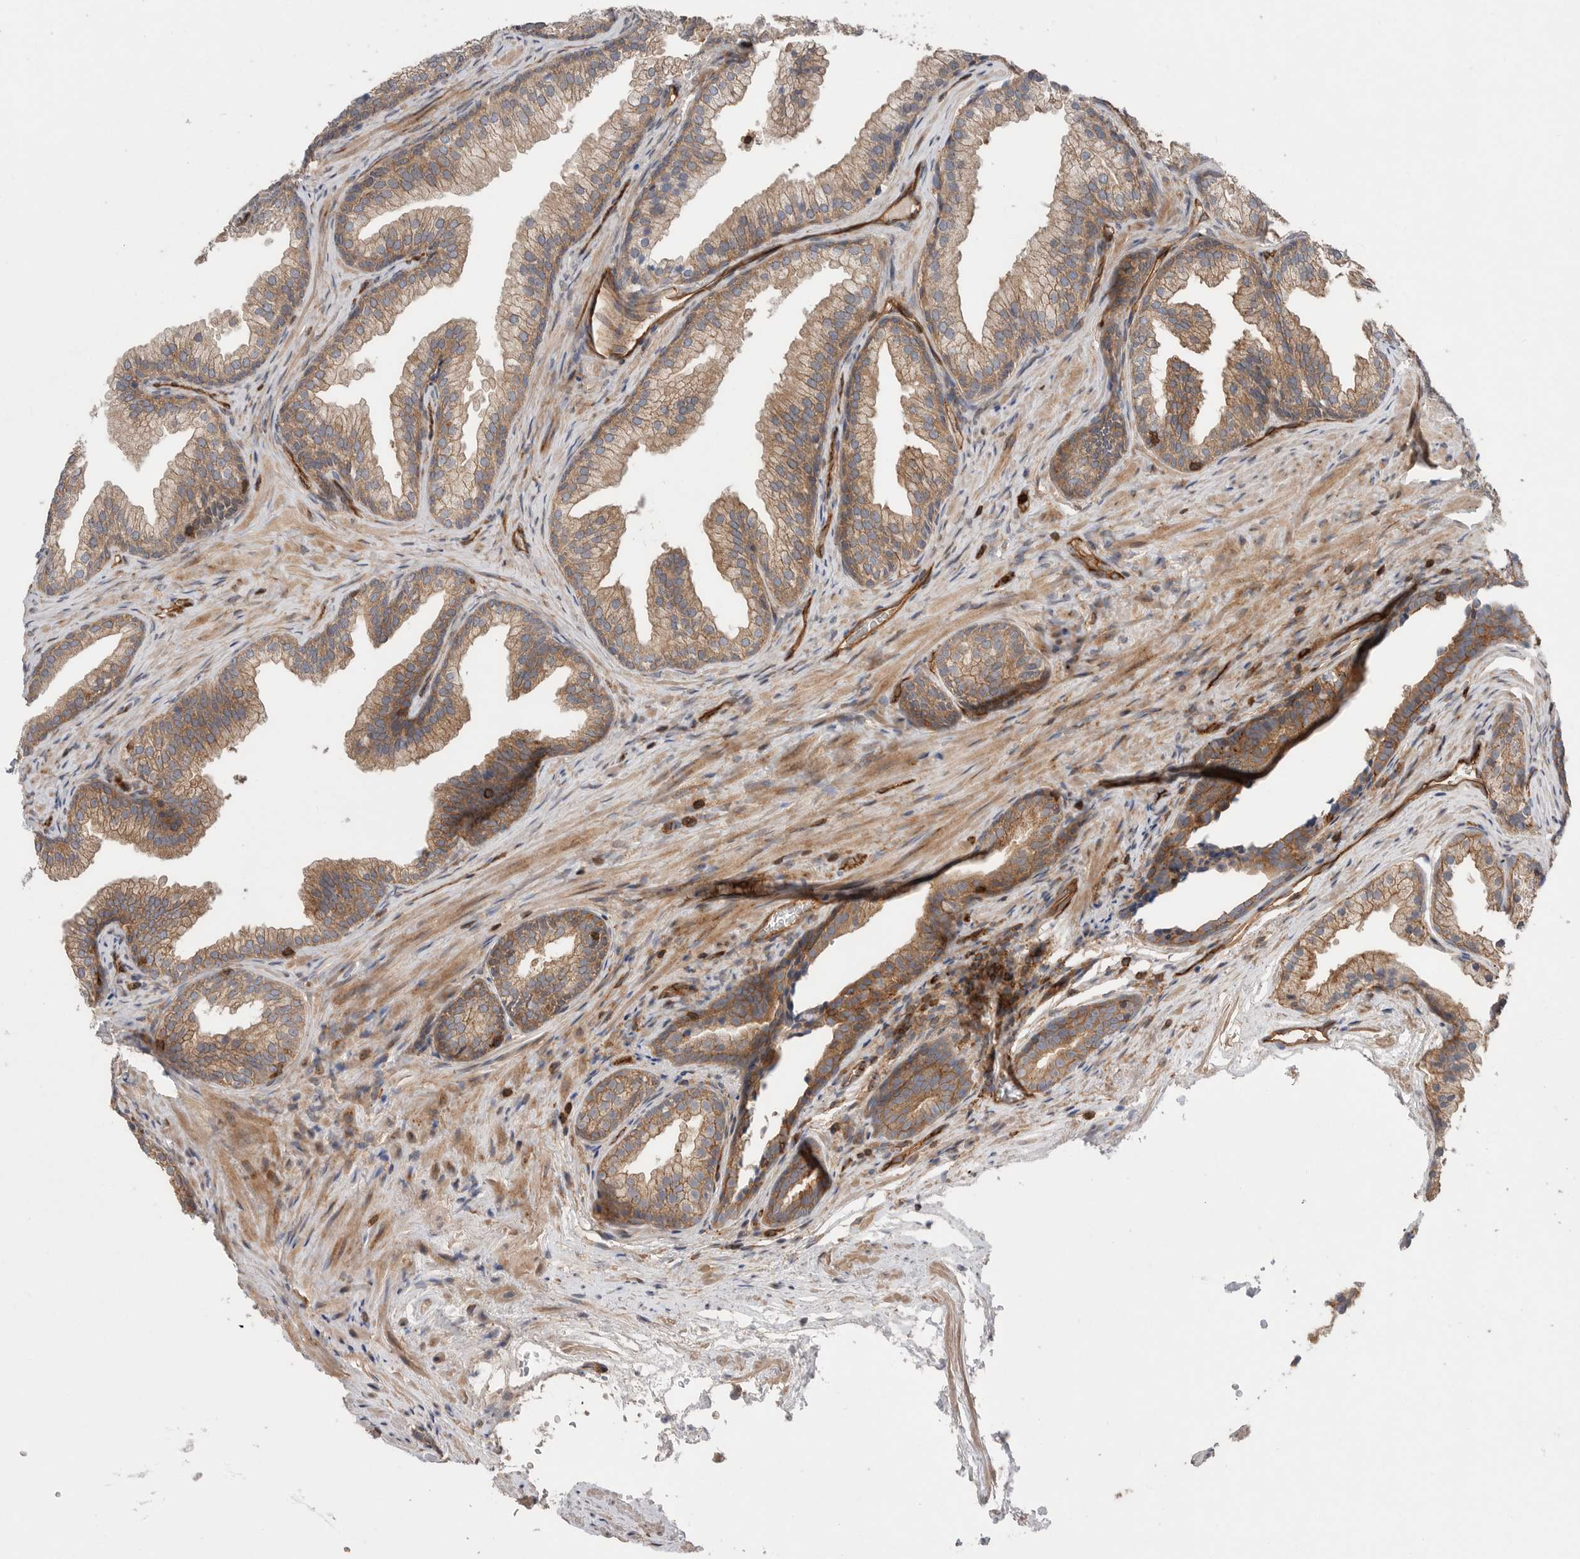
{"staining": {"intensity": "moderate", "quantity": "25%-75%", "location": "cytoplasmic/membranous"}, "tissue": "prostate", "cell_type": "Glandular cells", "image_type": "normal", "snomed": [{"axis": "morphology", "description": "Normal tissue, NOS"}, {"axis": "topography", "description": "Prostate"}], "caption": "This image demonstrates immunohistochemistry staining of normal human prostate, with medium moderate cytoplasmic/membranous positivity in about 25%-75% of glandular cells.", "gene": "PRKCH", "patient": {"sex": "male", "age": 76}}